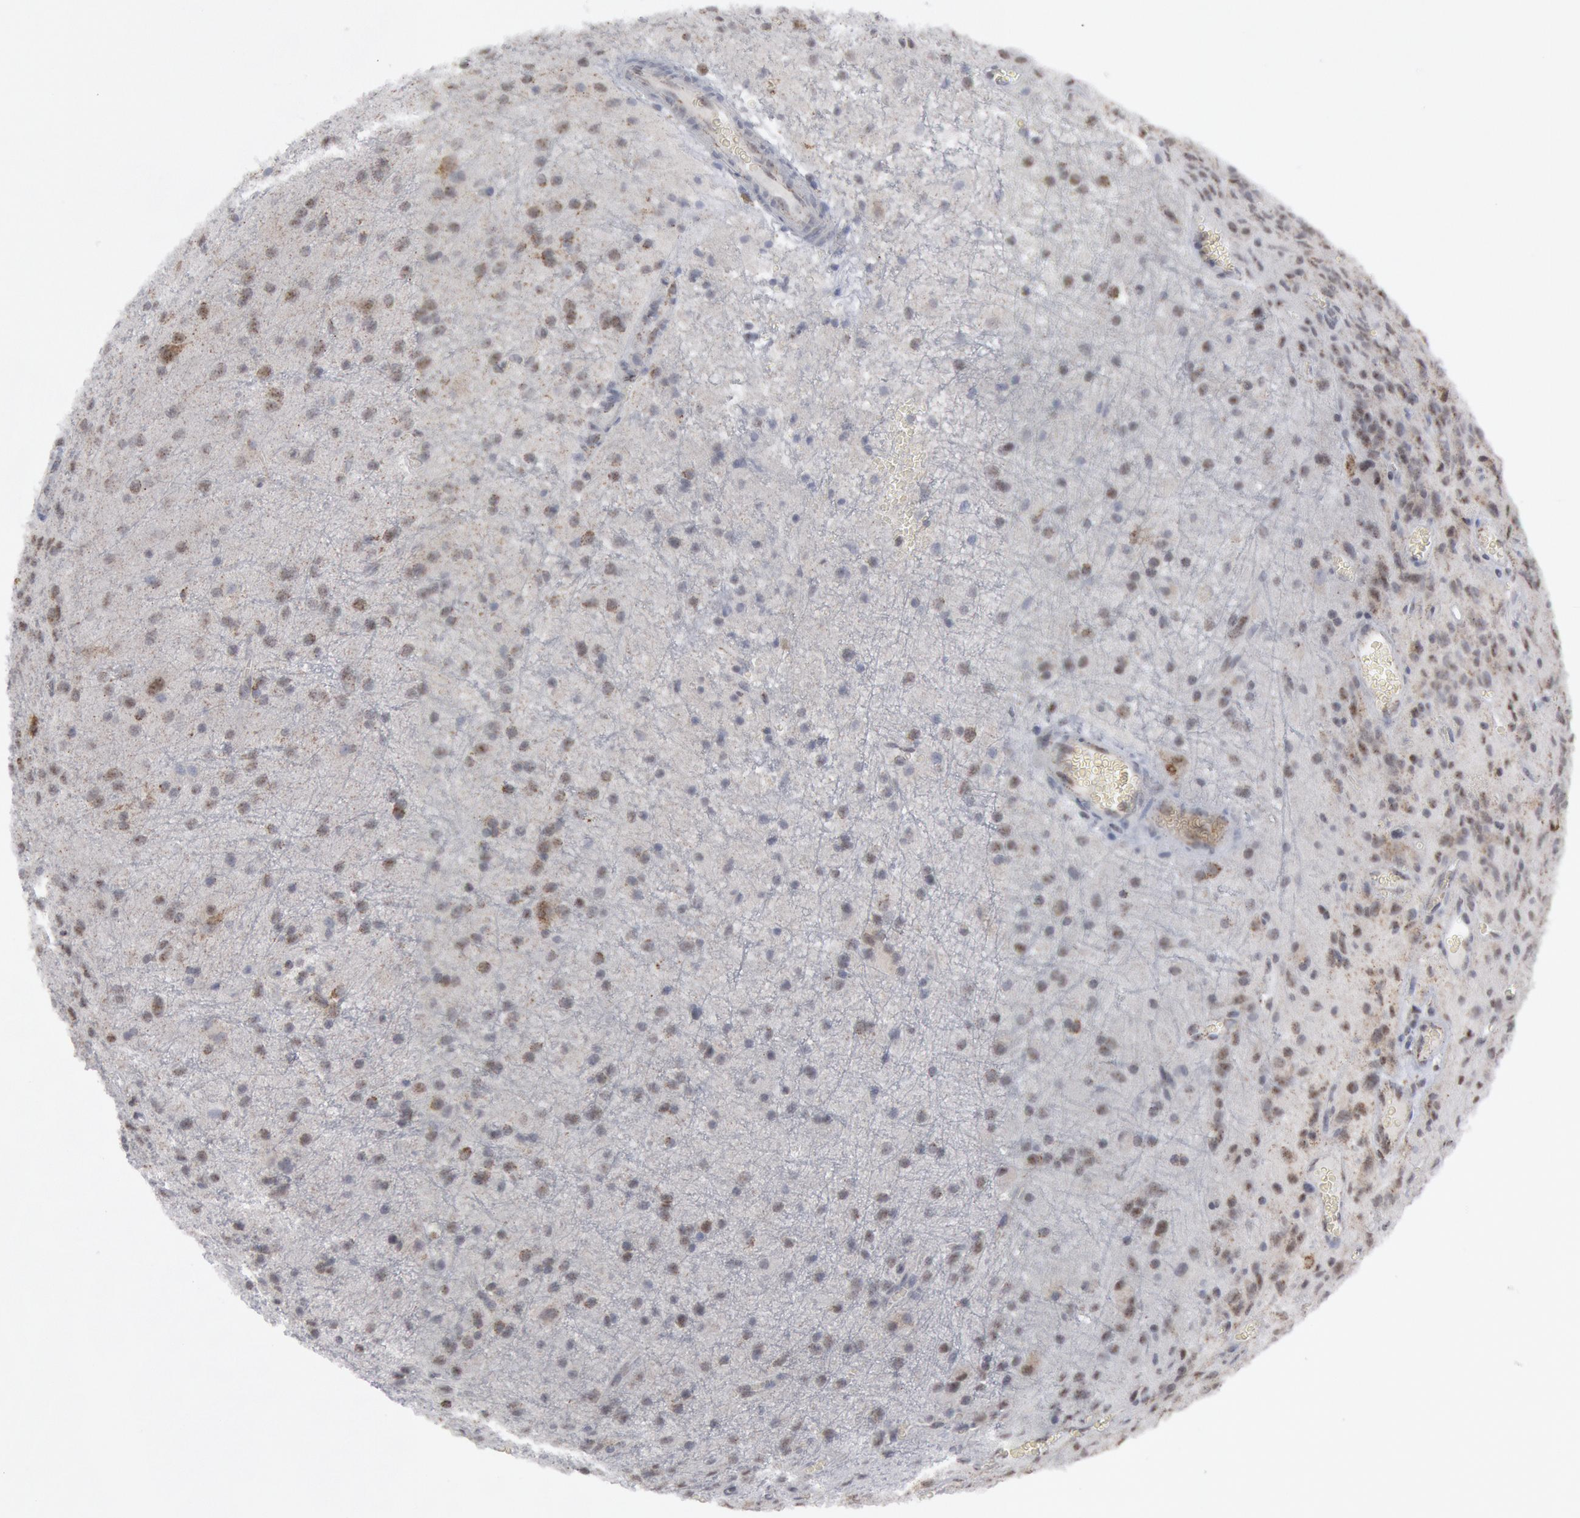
{"staining": {"intensity": "weak", "quantity": "<25%", "location": "cytoplasmic/membranous"}, "tissue": "glioma", "cell_type": "Tumor cells", "image_type": "cancer", "snomed": [{"axis": "morphology", "description": "Glioma, malignant, Low grade"}, {"axis": "topography", "description": "Brain"}], "caption": "Tumor cells are negative for brown protein staining in glioma.", "gene": "CASP9", "patient": {"sex": "female", "age": 15}}